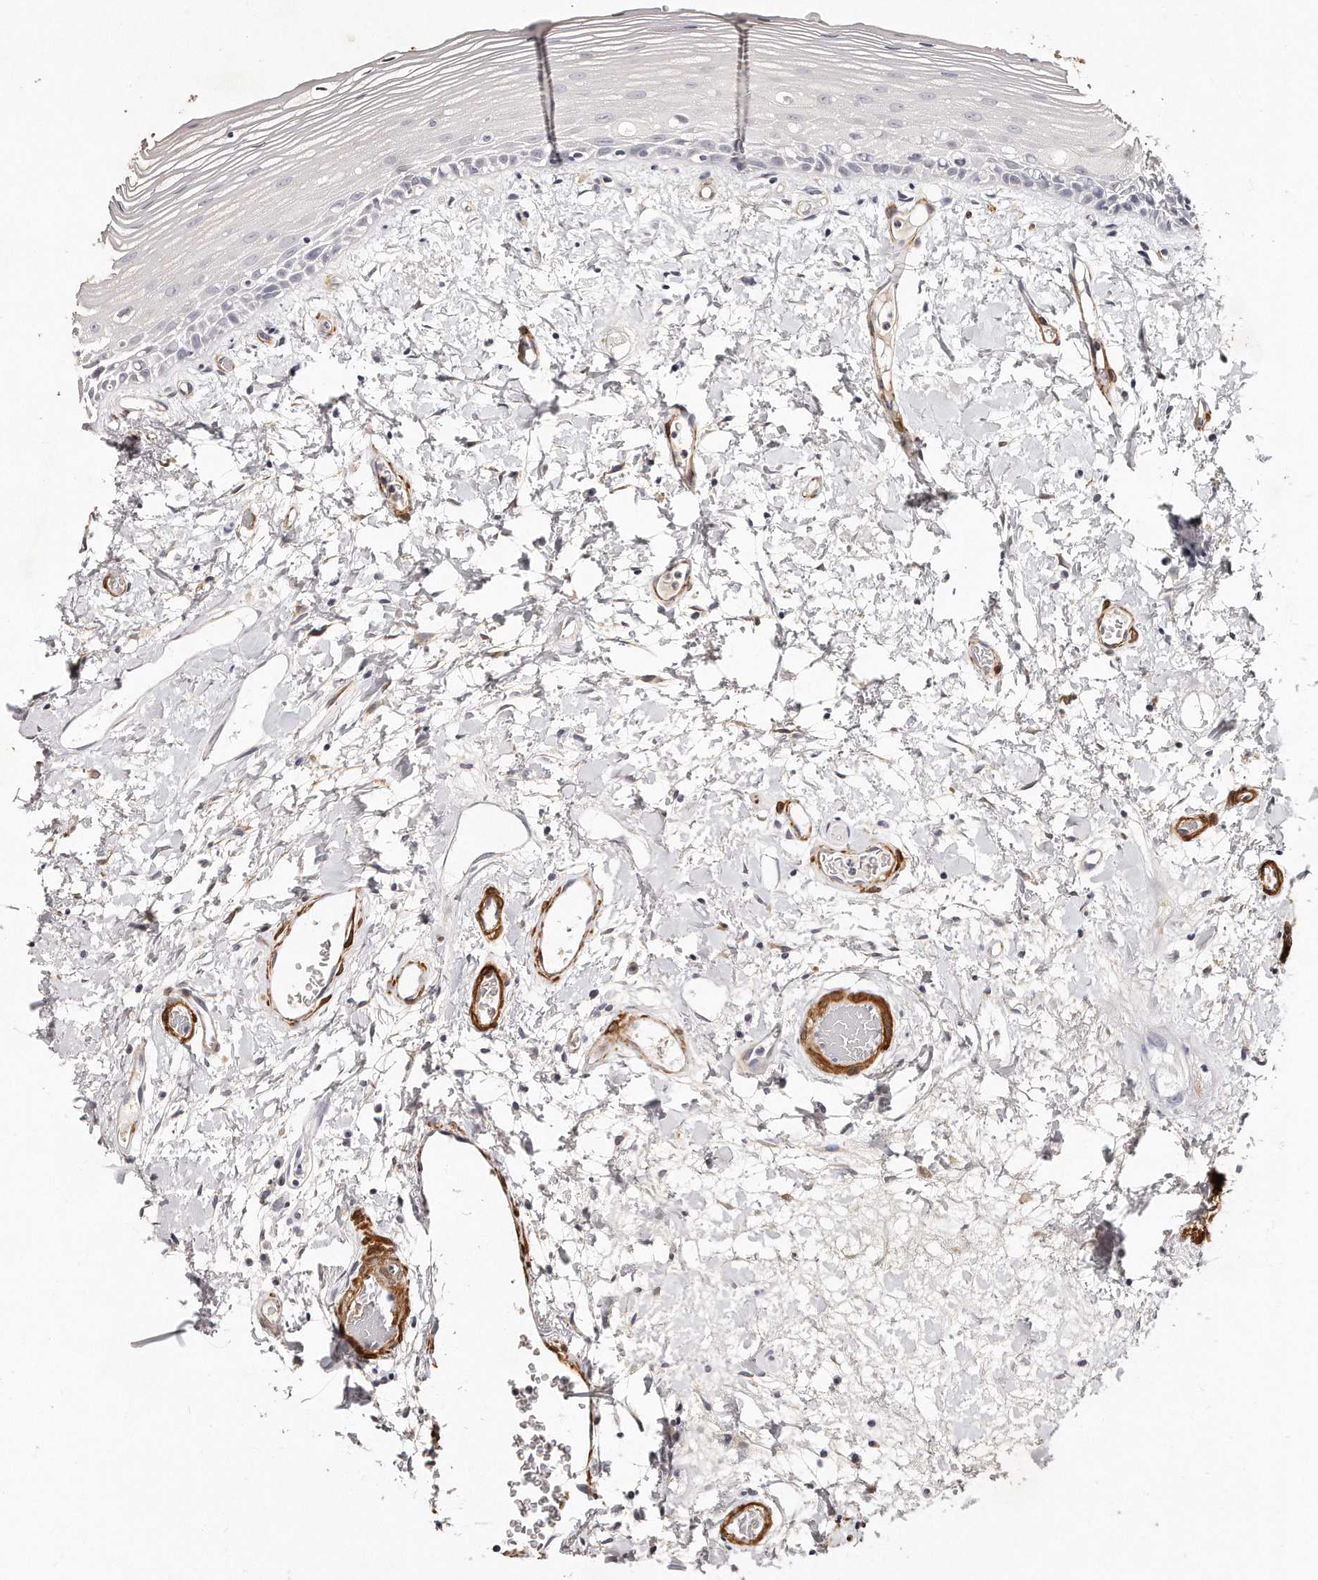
{"staining": {"intensity": "negative", "quantity": "none", "location": "none"}, "tissue": "oral mucosa", "cell_type": "Squamous epithelial cells", "image_type": "normal", "snomed": [{"axis": "morphology", "description": "Normal tissue, NOS"}, {"axis": "topography", "description": "Oral tissue"}], "caption": "This is an immunohistochemistry (IHC) micrograph of unremarkable human oral mucosa. There is no expression in squamous epithelial cells.", "gene": "LMOD1", "patient": {"sex": "female", "age": 76}}